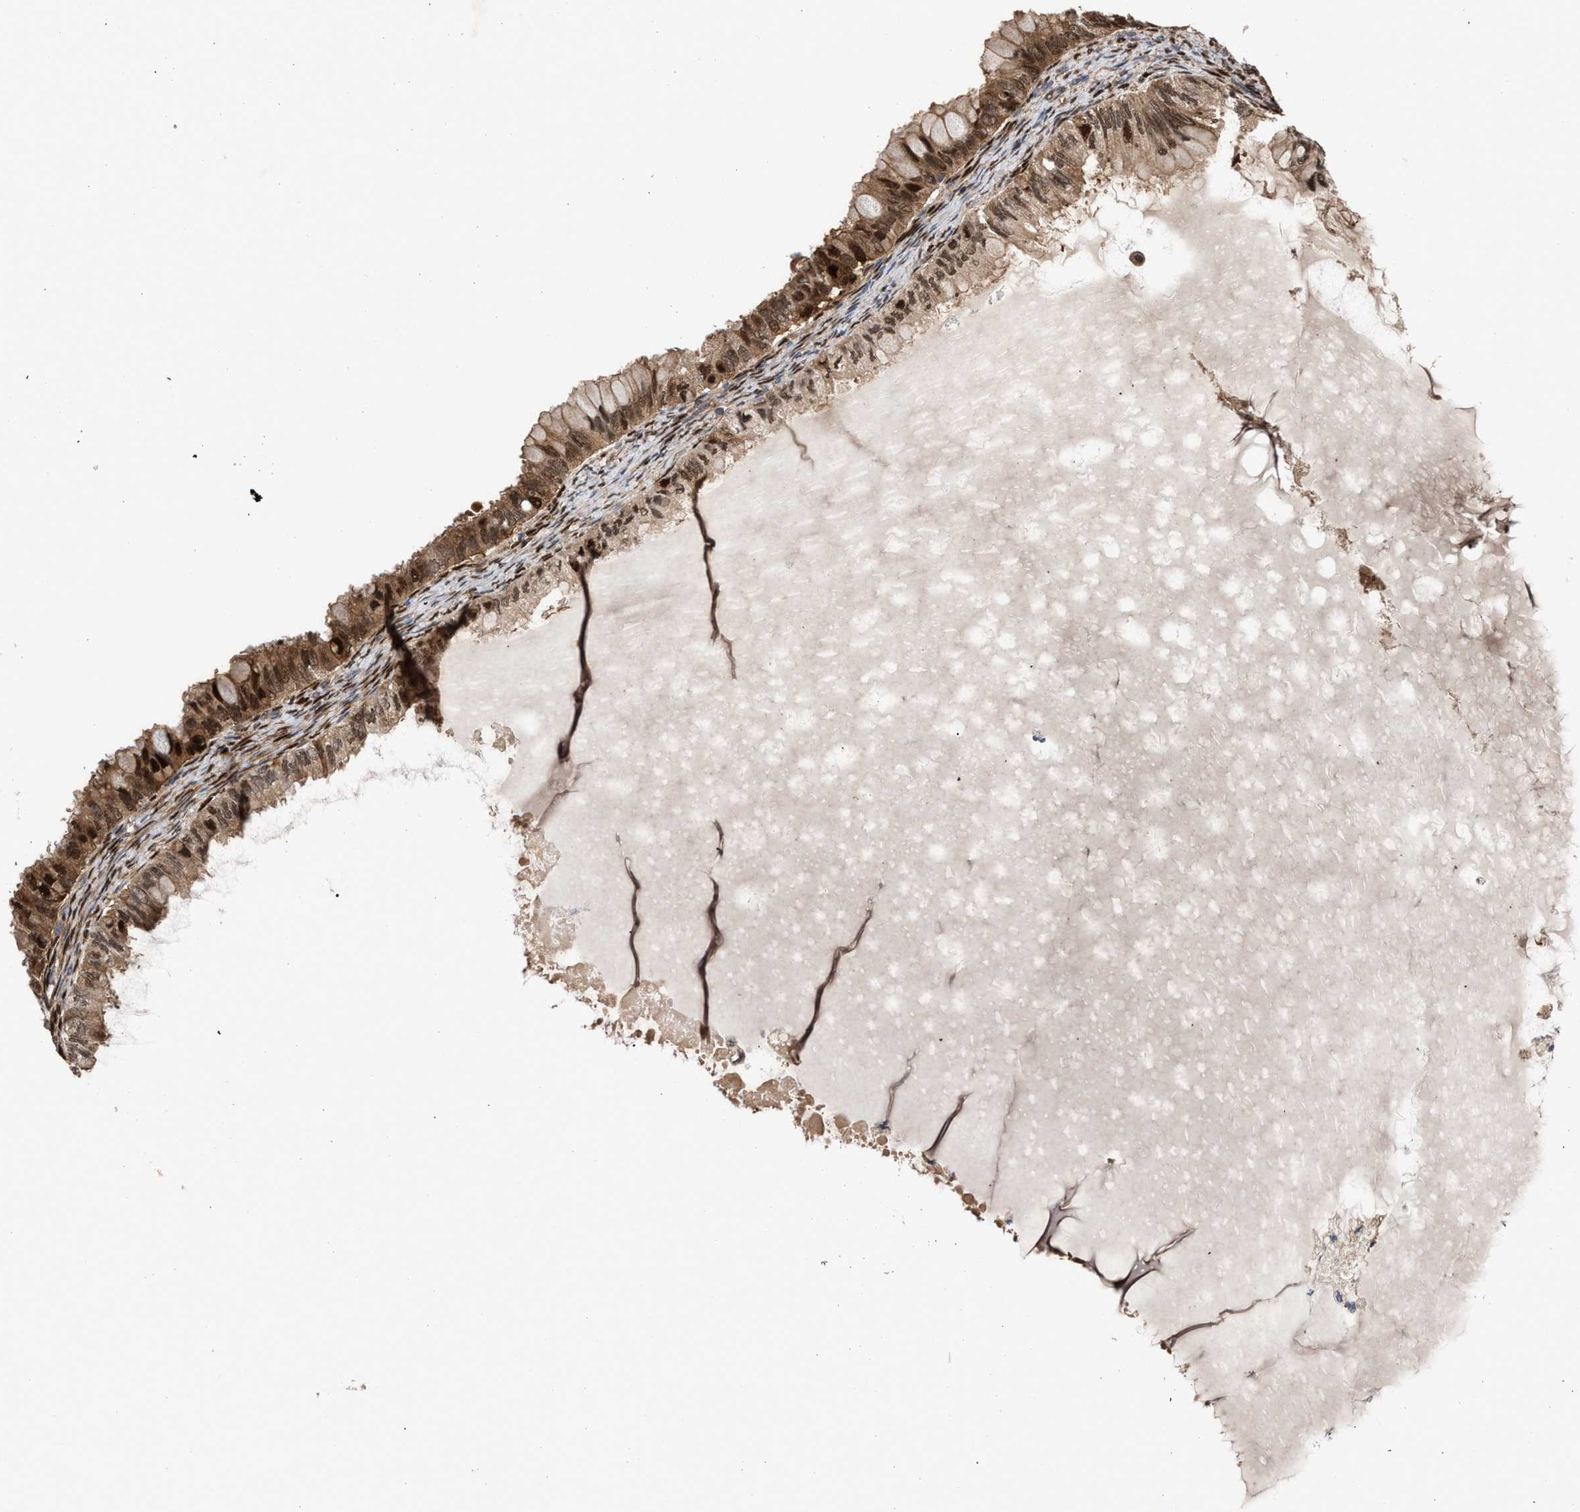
{"staining": {"intensity": "moderate", "quantity": ">75%", "location": "cytoplasmic/membranous,nuclear"}, "tissue": "ovarian cancer", "cell_type": "Tumor cells", "image_type": "cancer", "snomed": [{"axis": "morphology", "description": "Cystadenocarcinoma, mucinous, NOS"}, {"axis": "topography", "description": "Ovary"}], "caption": "Immunohistochemical staining of ovarian cancer displays medium levels of moderate cytoplasmic/membranous and nuclear expression in approximately >75% of tumor cells.", "gene": "TP53I3", "patient": {"sex": "female", "age": 80}}